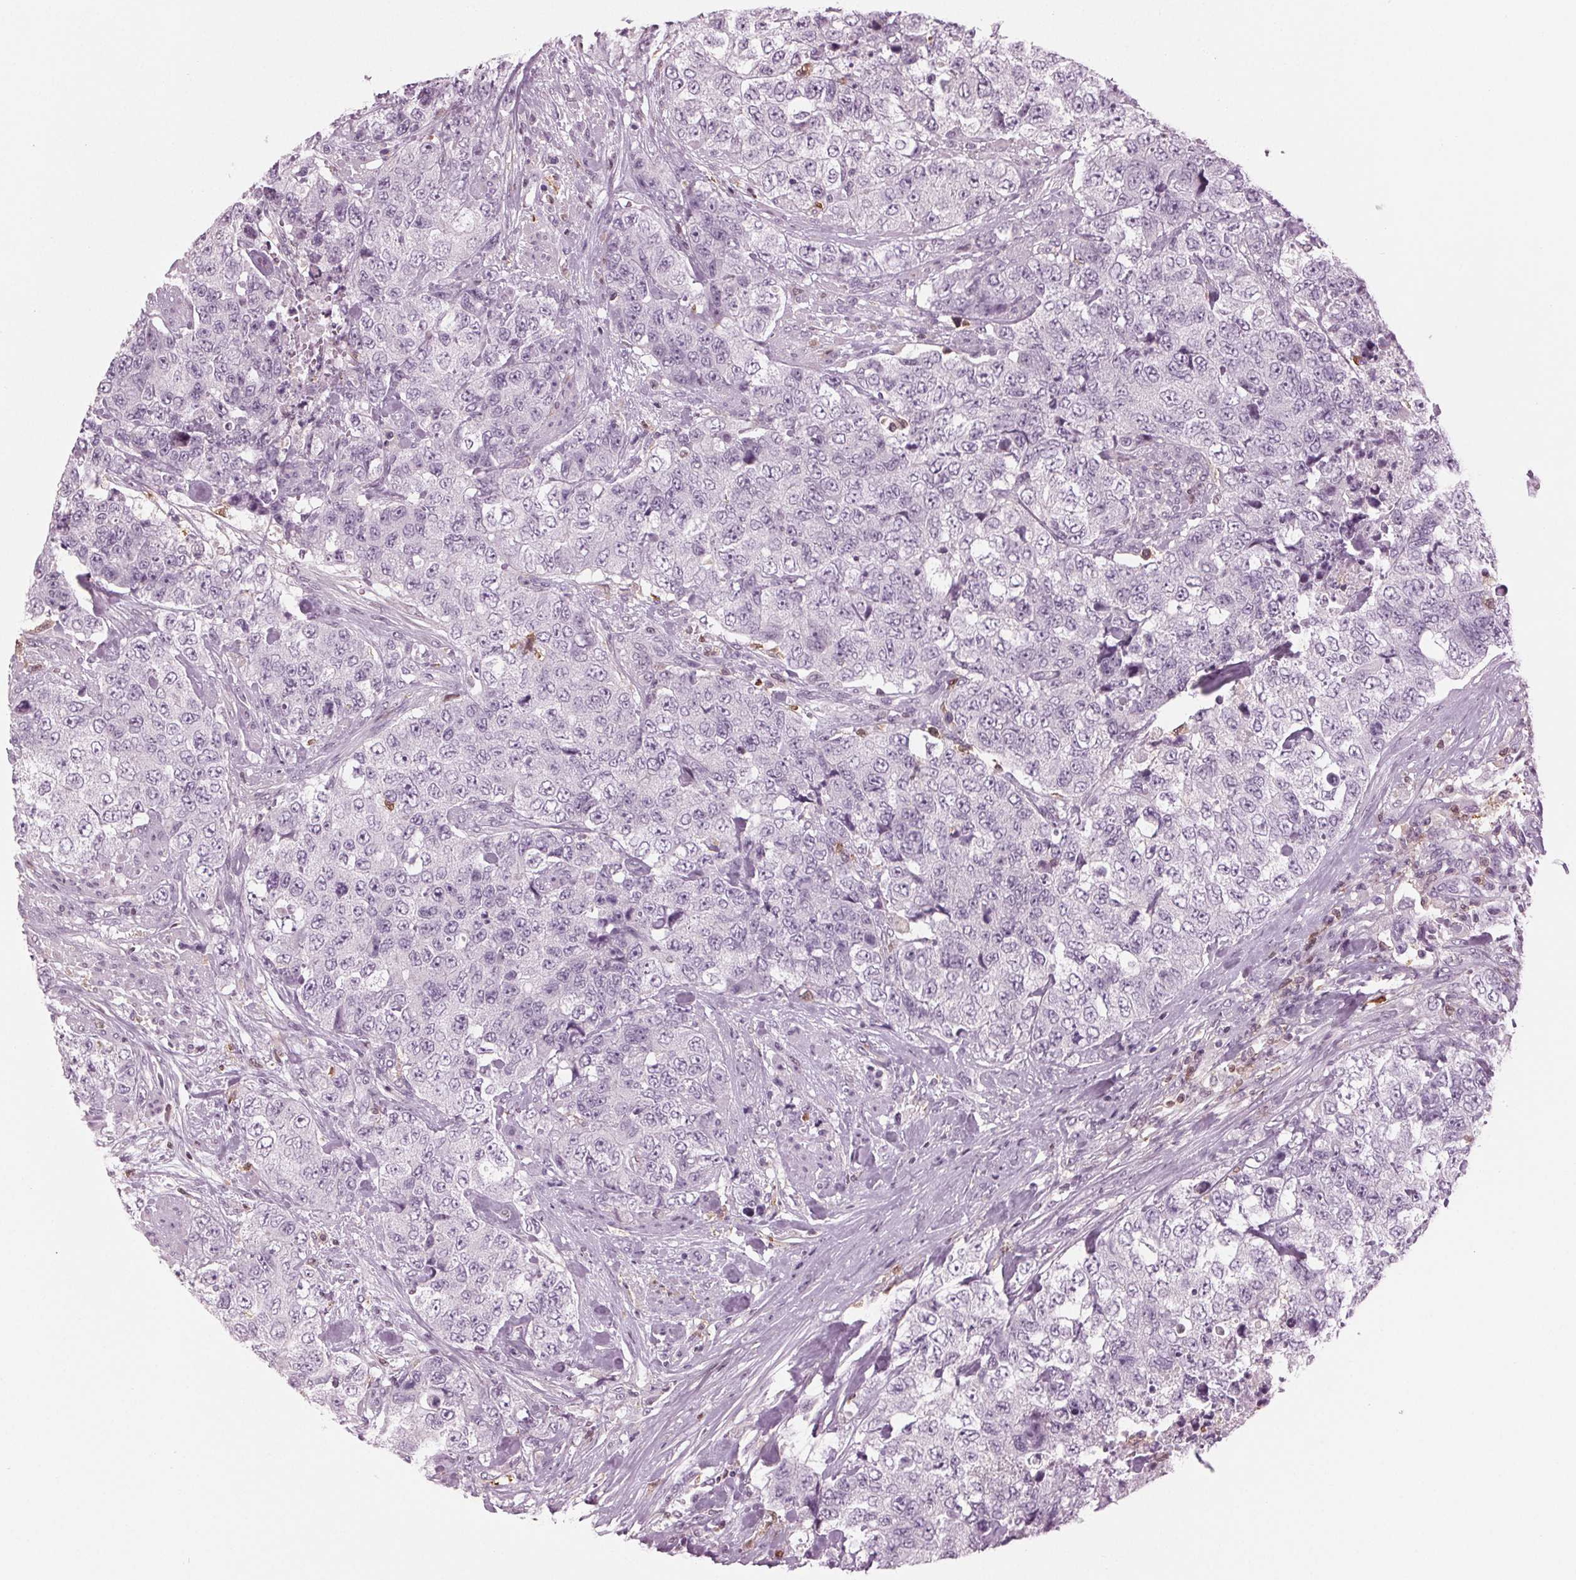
{"staining": {"intensity": "negative", "quantity": "none", "location": "none"}, "tissue": "urothelial cancer", "cell_type": "Tumor cells", "image_type": "cancer", "snomed": [{"axis": "morphology", "description": "Urothelial carcinoma, High grade"}, {"axis": "topography", "description": "Urinary bladder"}], "caption": "Tumor cells show no significant expression in urothelial cancer.", "gene": "BTLA", "patient": {"sex": "female", "age": 78}}